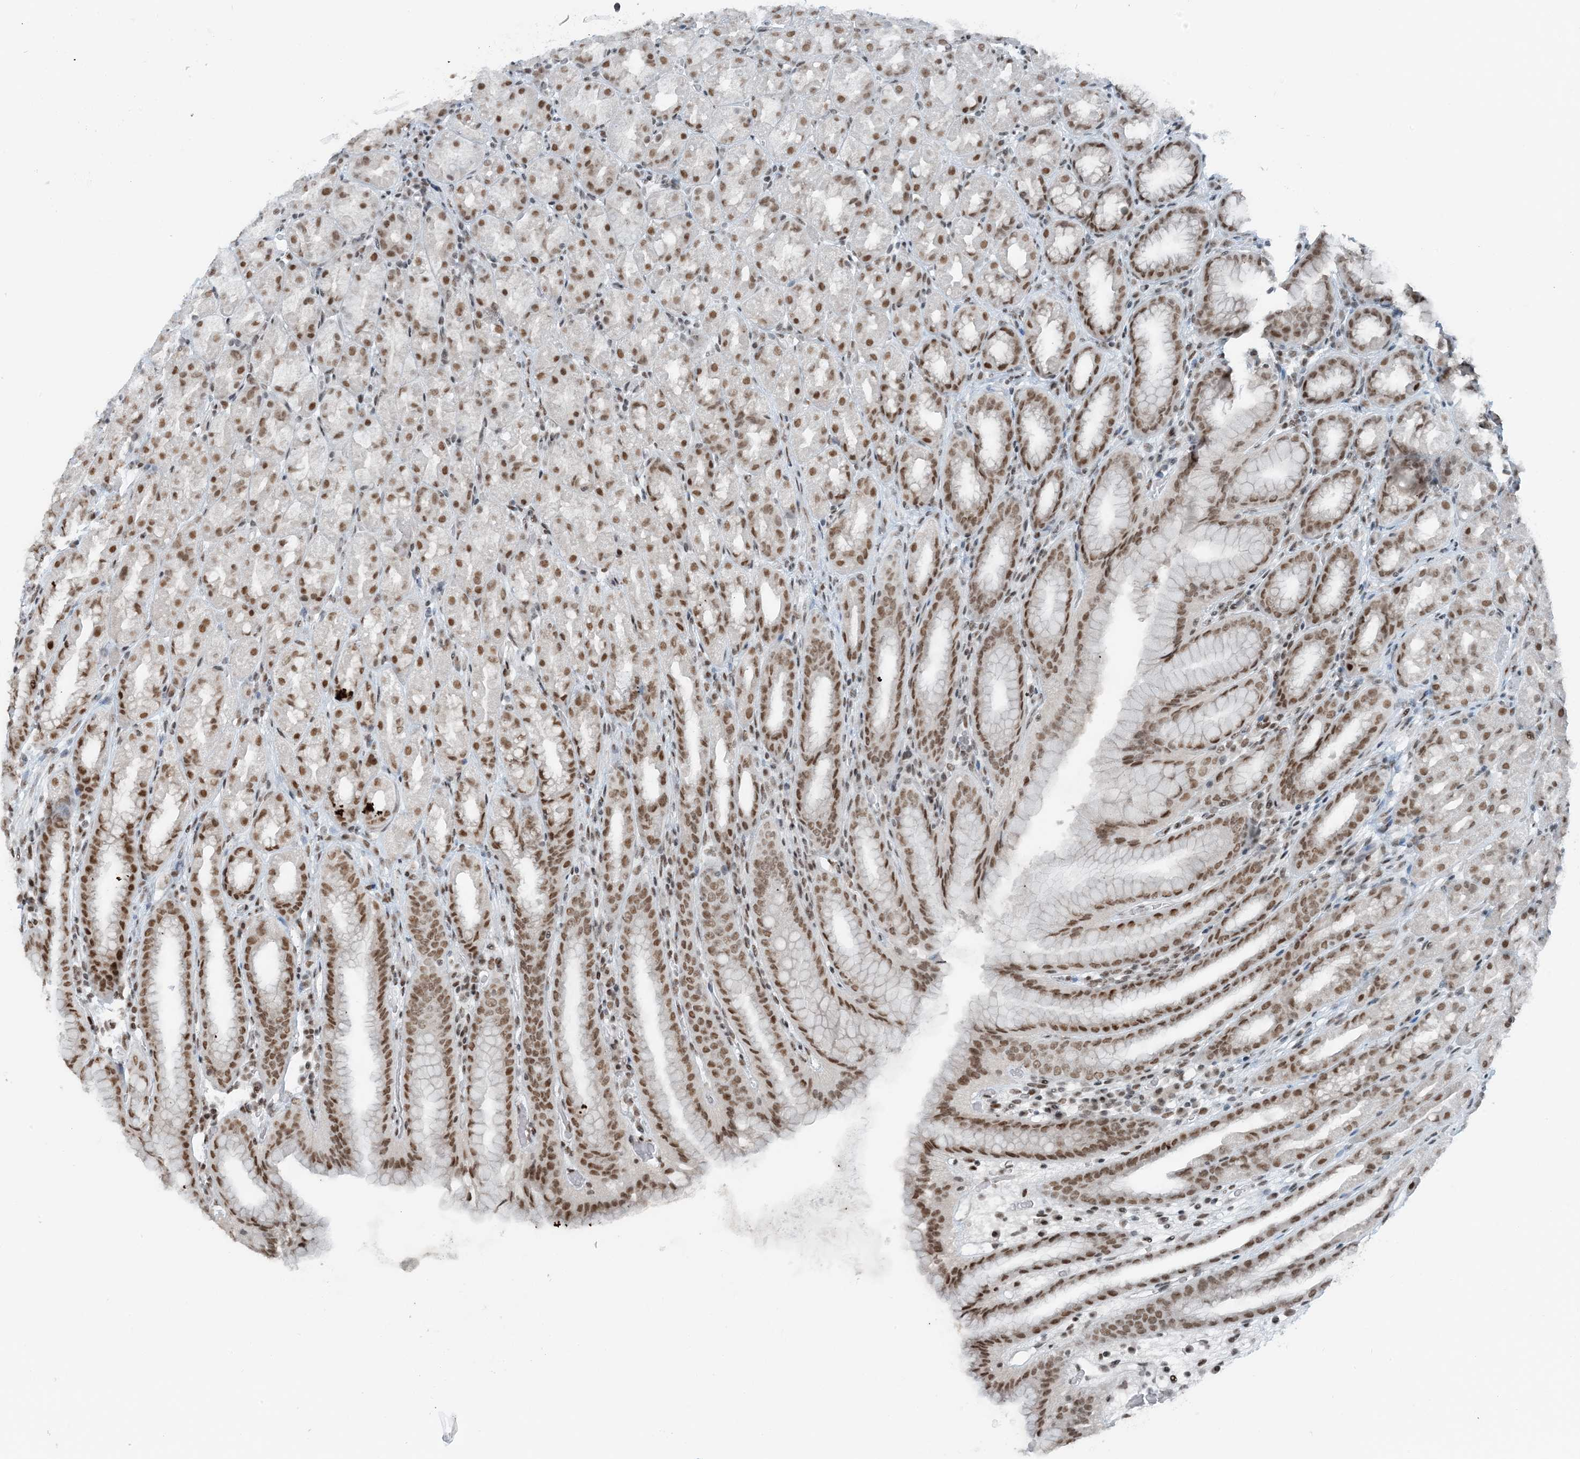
{"staining": {"intensity": "moderate", "quantity": ">75%", "location": "nuclear"}, "tissue": "stomach", "cell_type": "Glandular cells", "image_type": "normal", "snomed": [{"axis": "morphology", "description": "Normal tissue, NOS"}, {"axis": "topography", "description": "Stomach, upper"}], "caption": "Stomach stained with a brown dye demonstrates moderate nuclear positive staining in about >75% of glandular cells.", "gene": "ZNF500", "patient": {"sex": "male", "age": 68}}